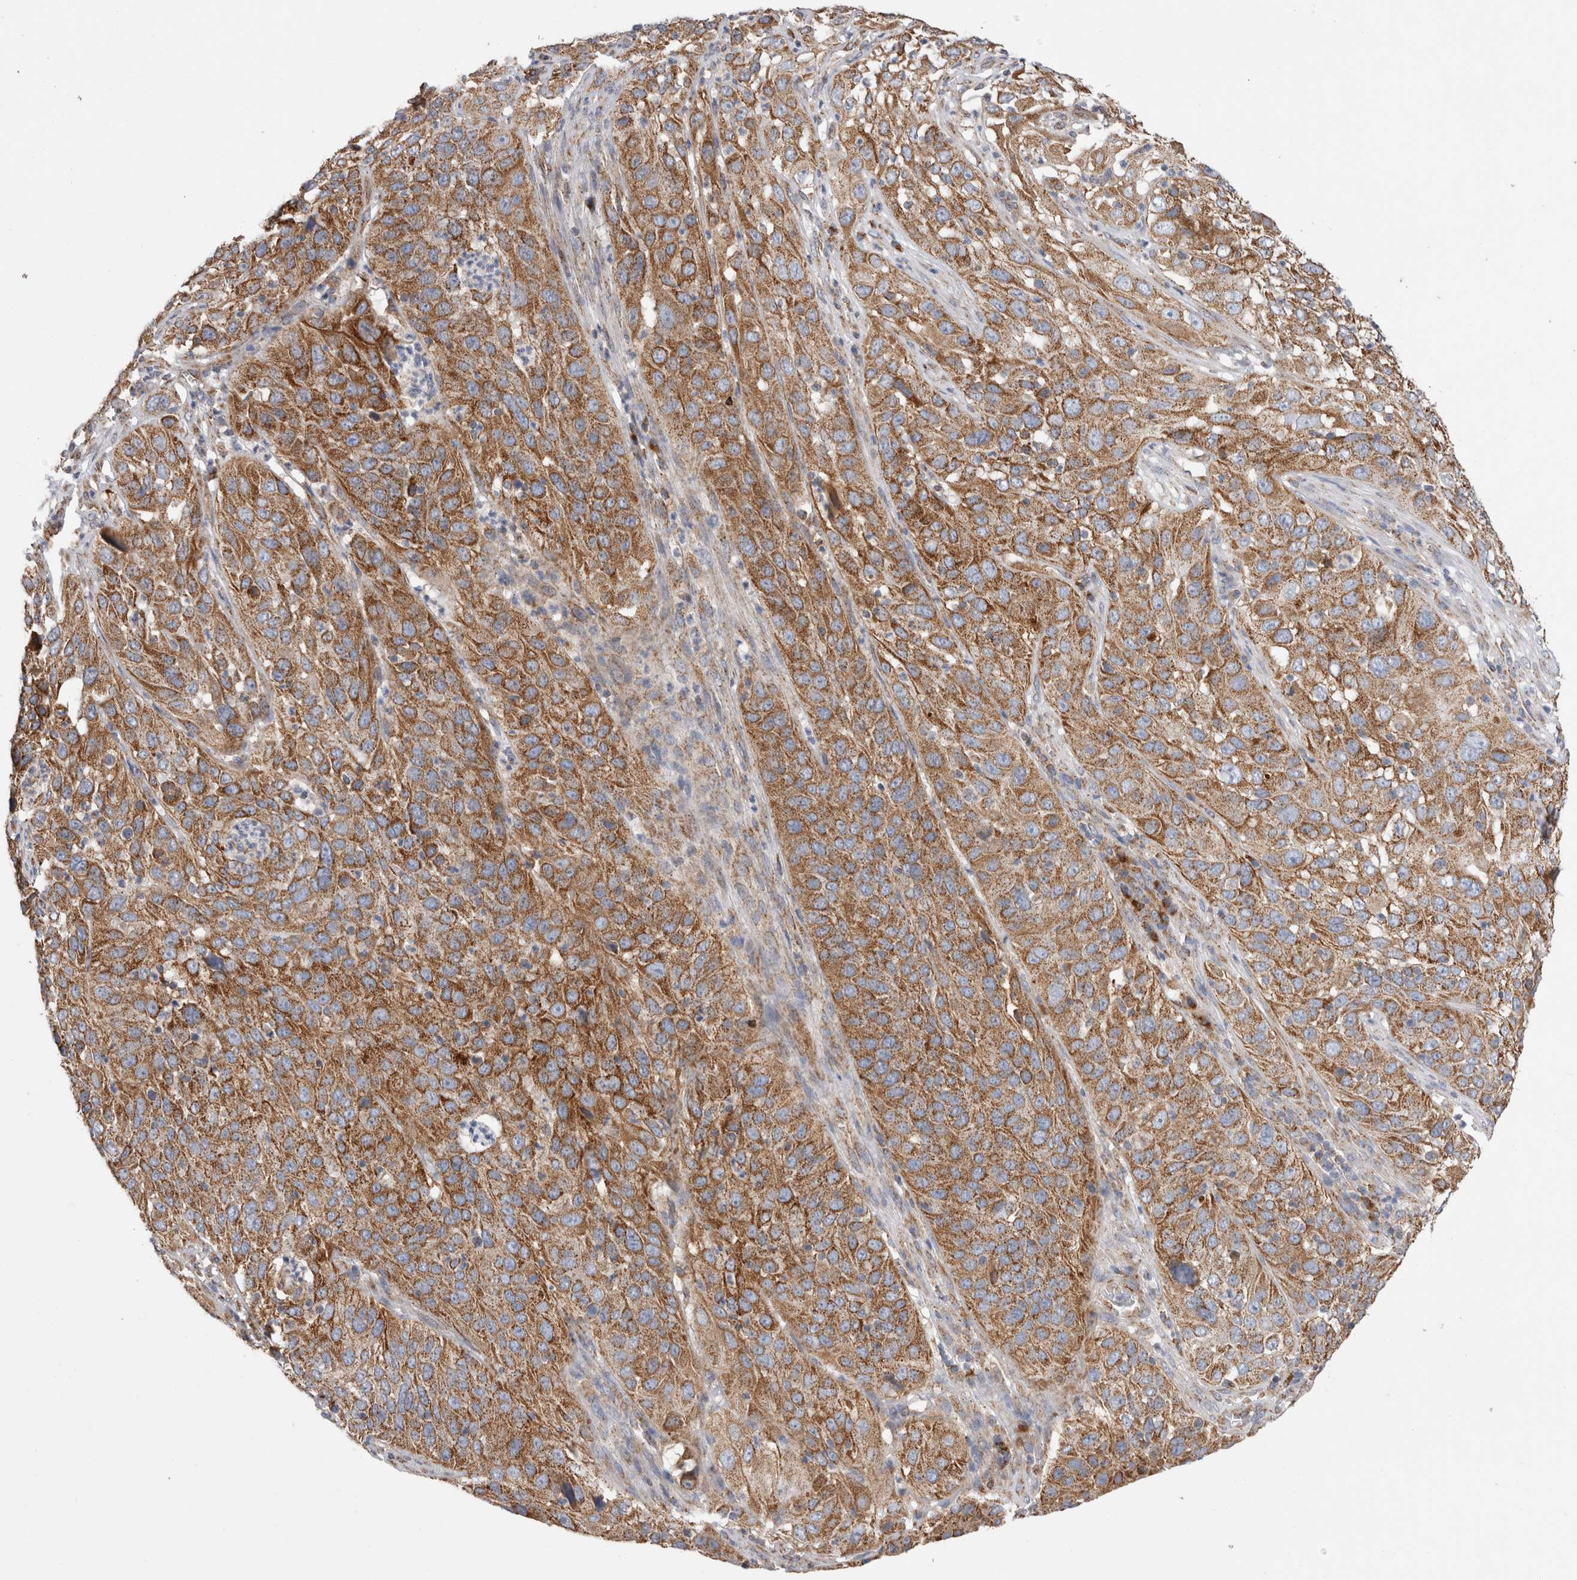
{"staining": {"intensity": "moderate", "quantity": ">75%", "location": "cytoplasmic/membranous"}, "tissue": "cervical cancer", "cell_type": "Tumor cells", "image_type": "cancer", "snomed": [{"axis": "morphology", "description": "Squamous cell carcinoma, NOS"}, {"axis": "topography", "description": "Cervix"}], "caption": "Cervical squamous cell carcinoma stained with immunohistochemistry (IHC) displays moderate cytoplasmic/membranous staining in about >75% of tumor cells.", "gene": "IARS2", "patient": {"sex": "female", "age": 32}}